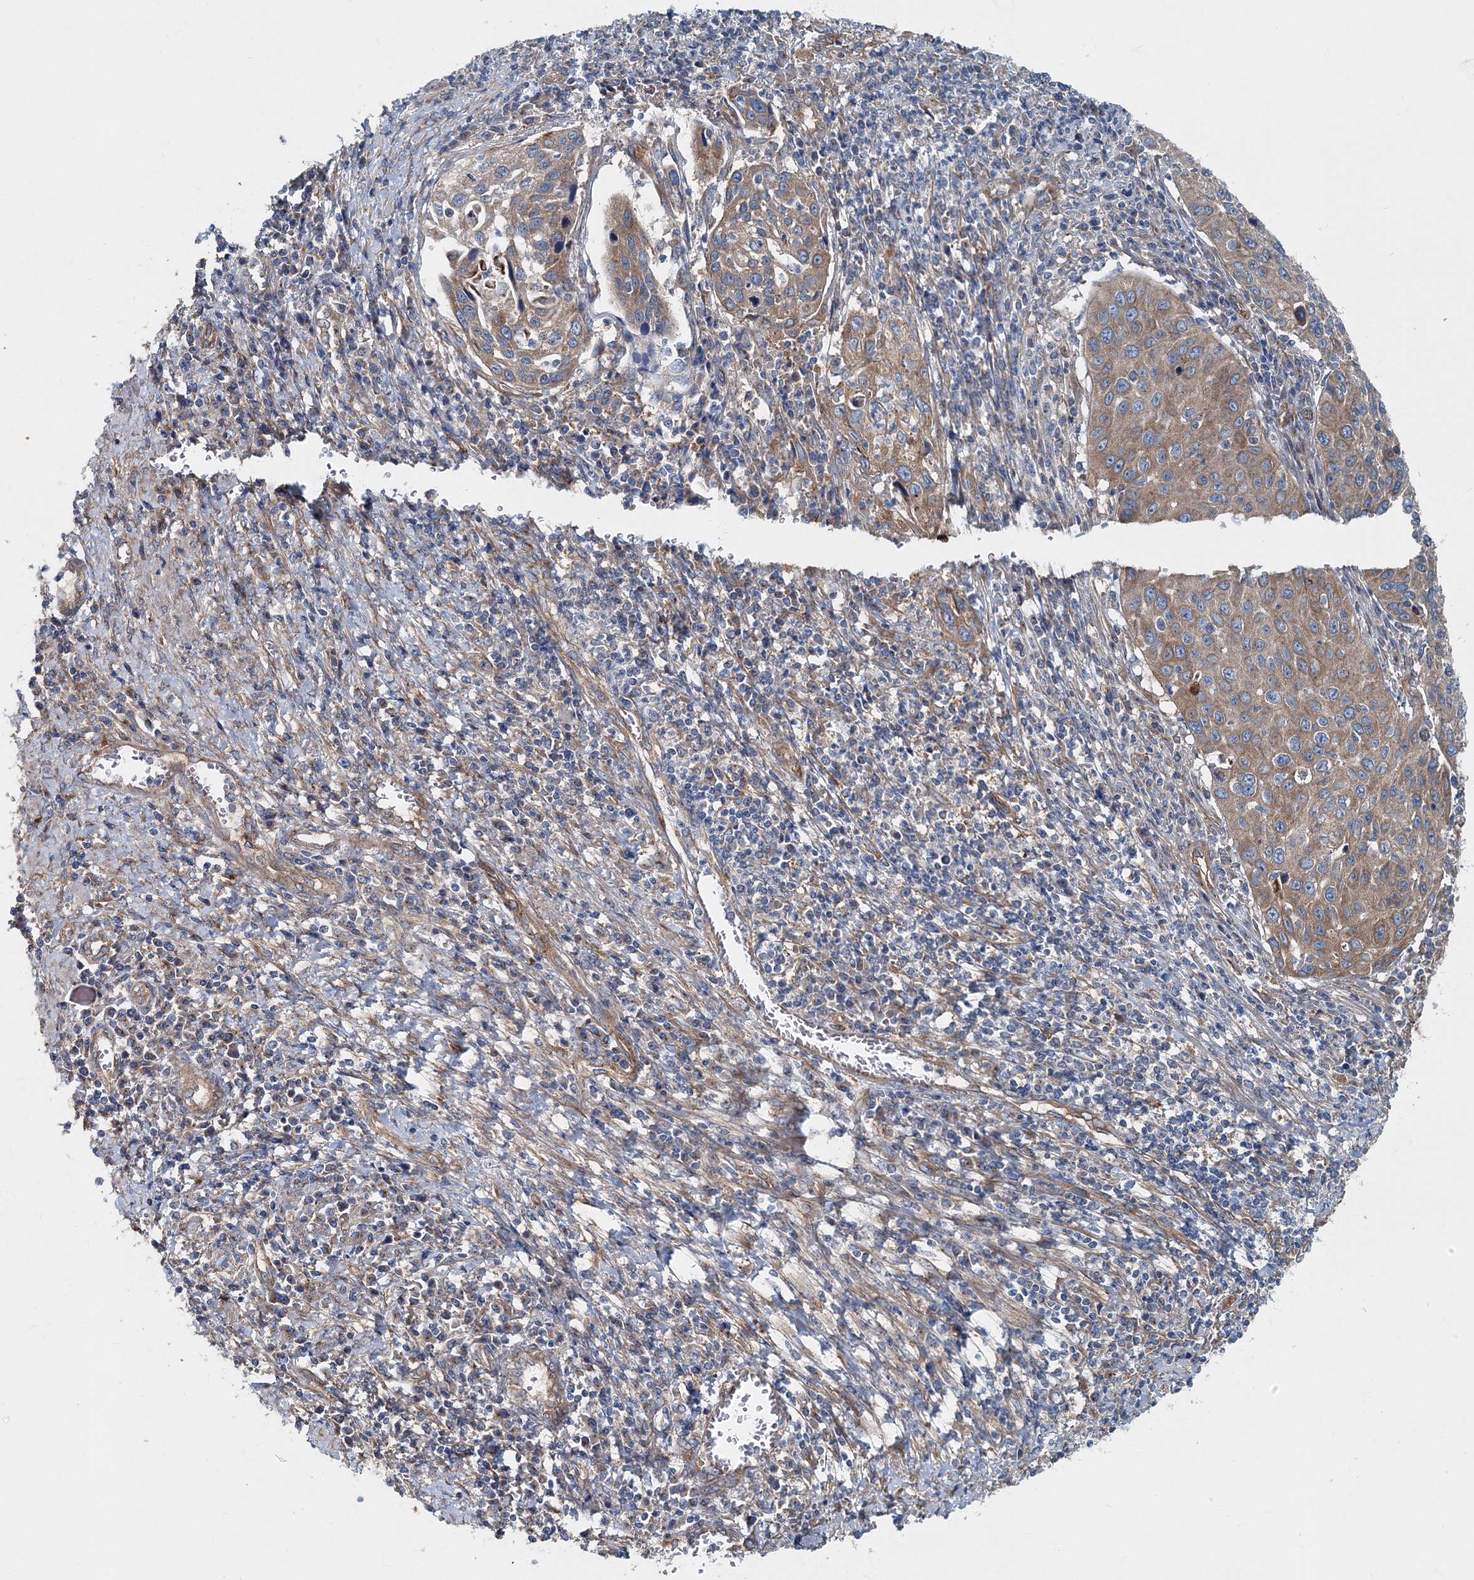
{"staining": {"intensity": "moderate", "quantity": ">75%", "location": "cytoplasmic/membranous"}, "tissue": "cervical cancer", "cell_type": "Tumor cells", "image_type": "cancer", "snomed": [{"axis": "morphology", "description": "Squamous cell carcinoma, NOS"}, {"axis": "topography", "description": "Cervix"}], "caption": "Immunohistochemical staining of cervical cancer displays moderate cytoplasmic/membranous protein expression in about >75% of tumor cells.", "gene": "MPHOSPH9", "patient": {"sex": "female", "age": 32}}